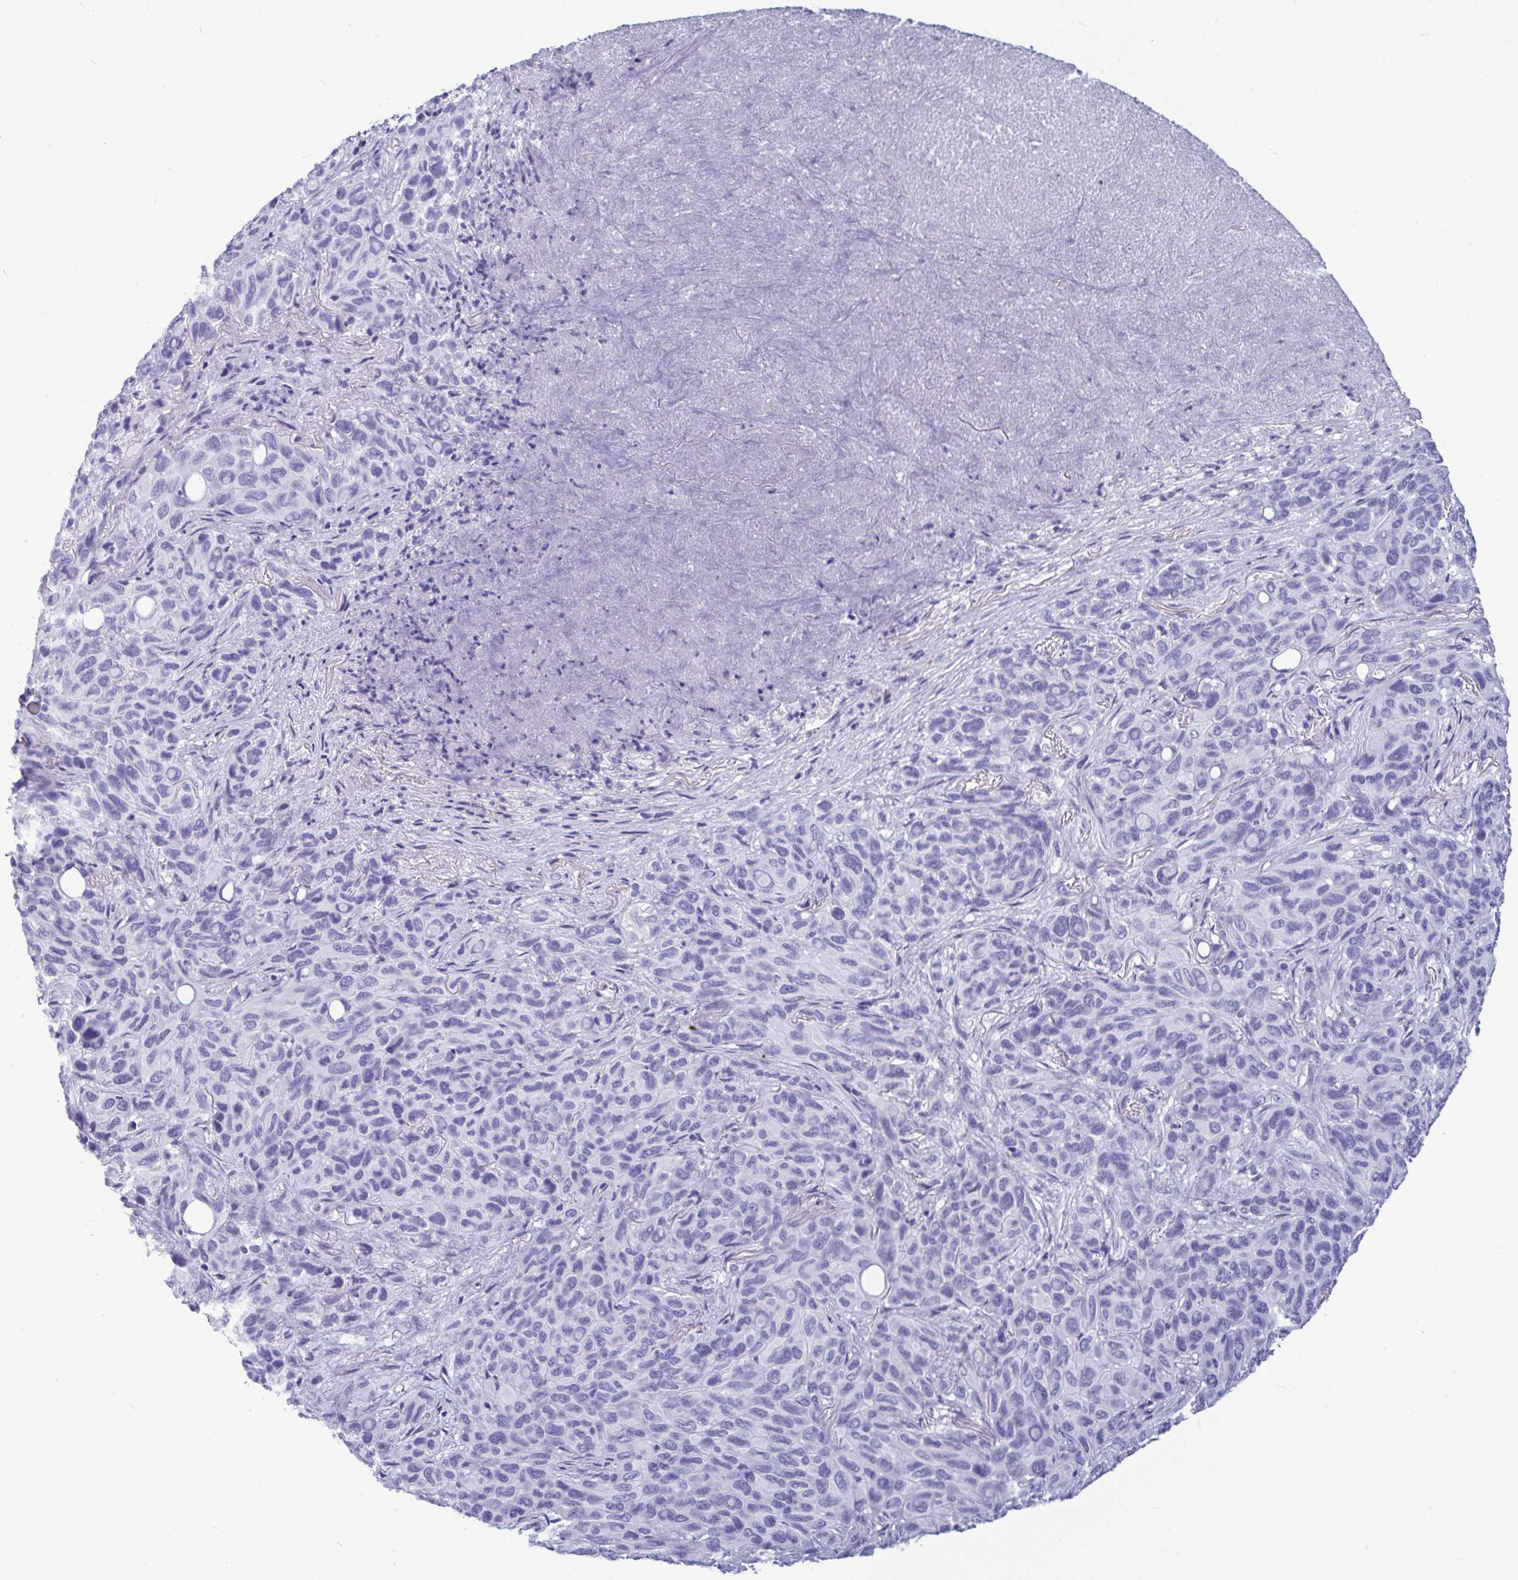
{"staining": {"intensity": "negative", "quantity": "none", "location": "none"}, "tissue": "melanoma", "cell_type": "Tumor cells", "image_type": "cancer", "snomed": [{"axis": "morphology", "description": "Malignant melanoma, Metastatic site"}, {"axis": "topography", "description": "Lung"}], "caption": "The image shows no staining of tumor cells in melanoma.", "gene": "OR5J2", "patient": {"sex": "male", "age": 48}}